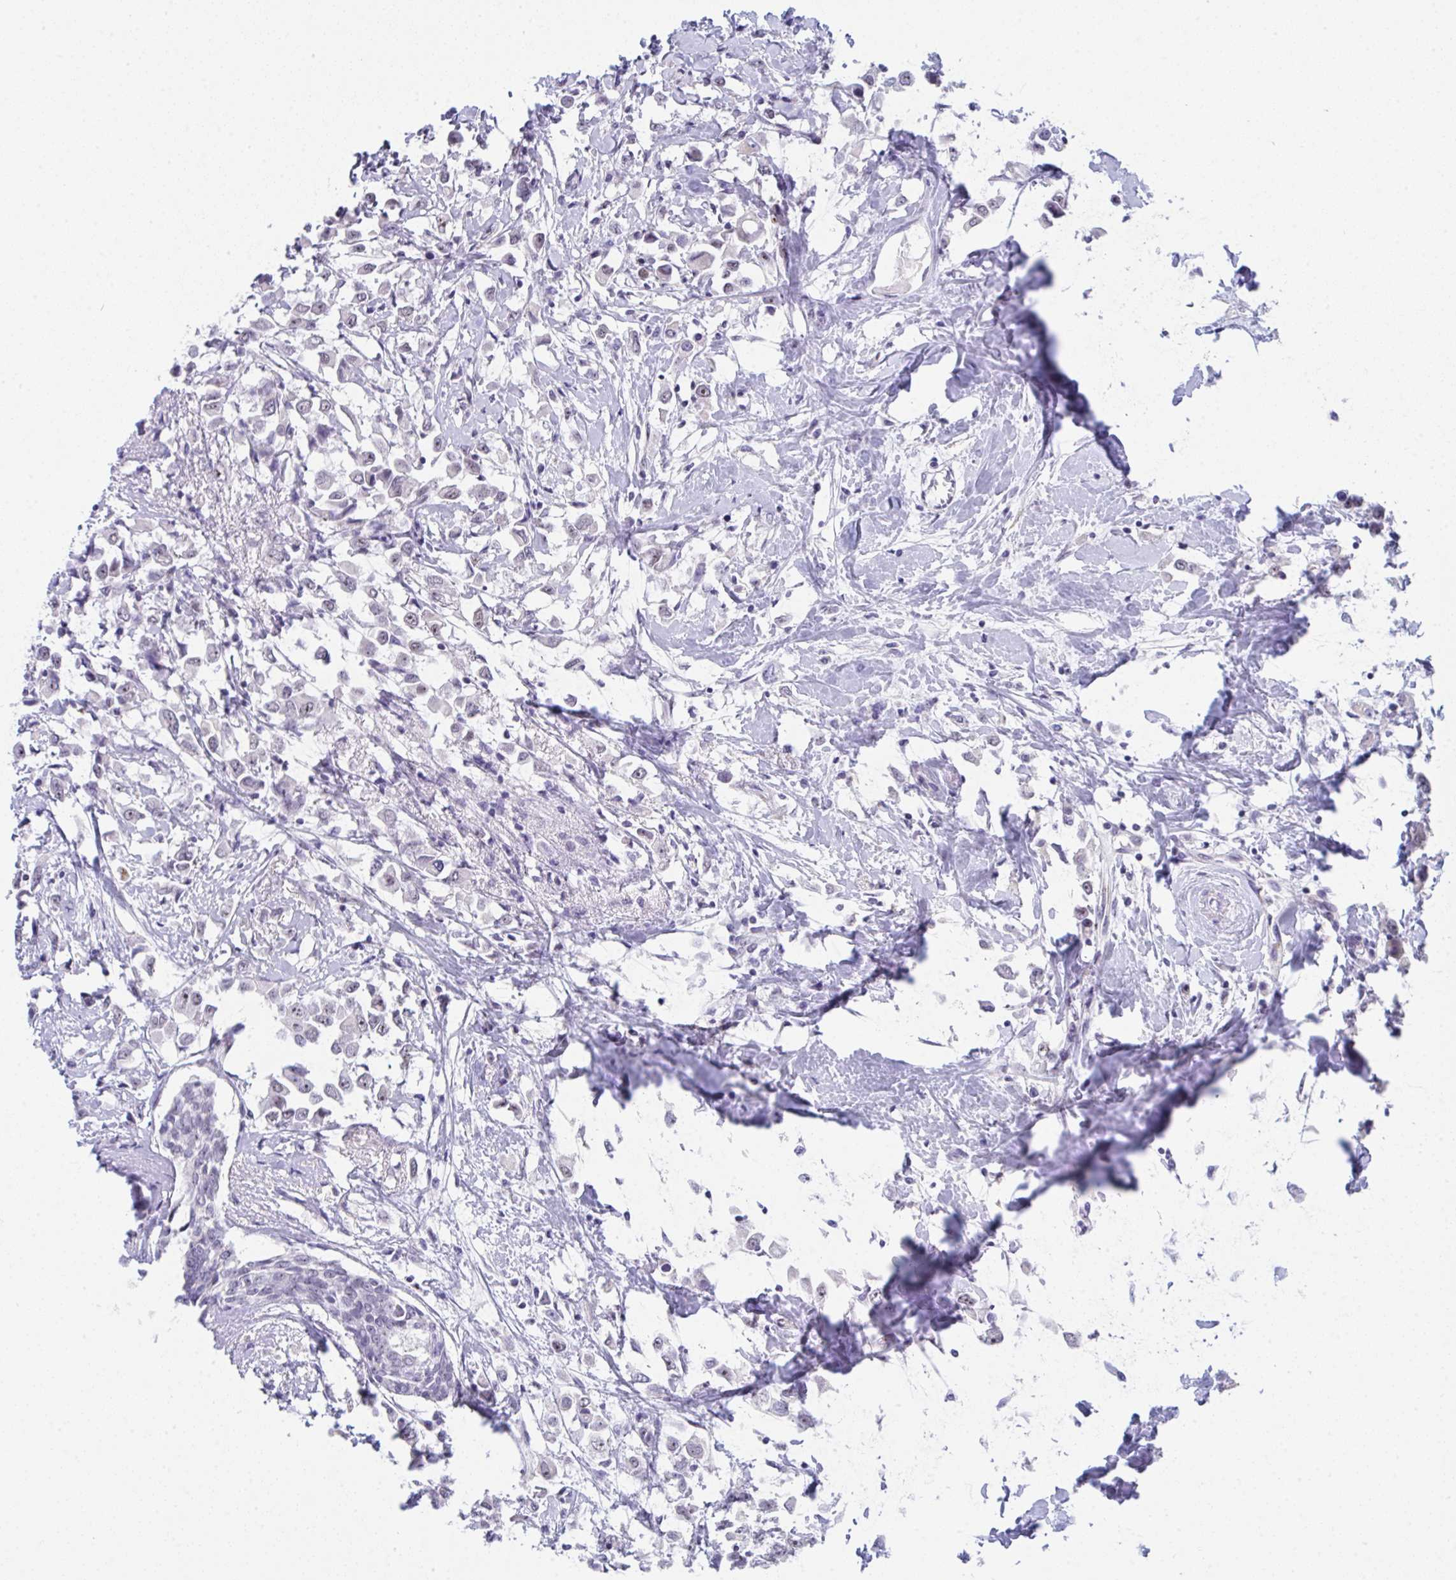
{"staining": {"intensity": "weak", "quantity": "25%-75%", "location": "nuclear"}, "tissue": "breast cancer", "cell_type": "Tumor cells", "image_type": "cancer", "snomed": [{"axis": "morphology", "description": "Duct carcinoma"}, {"axis": "topography", "description": "Breast"}], "caption": "Protein expression analysis of breast cancer shows weak nuclear staining in about 25%-75% of tumor cells.", "gene": "CDK13", "patient": {"sex": "female", "age": 61}}